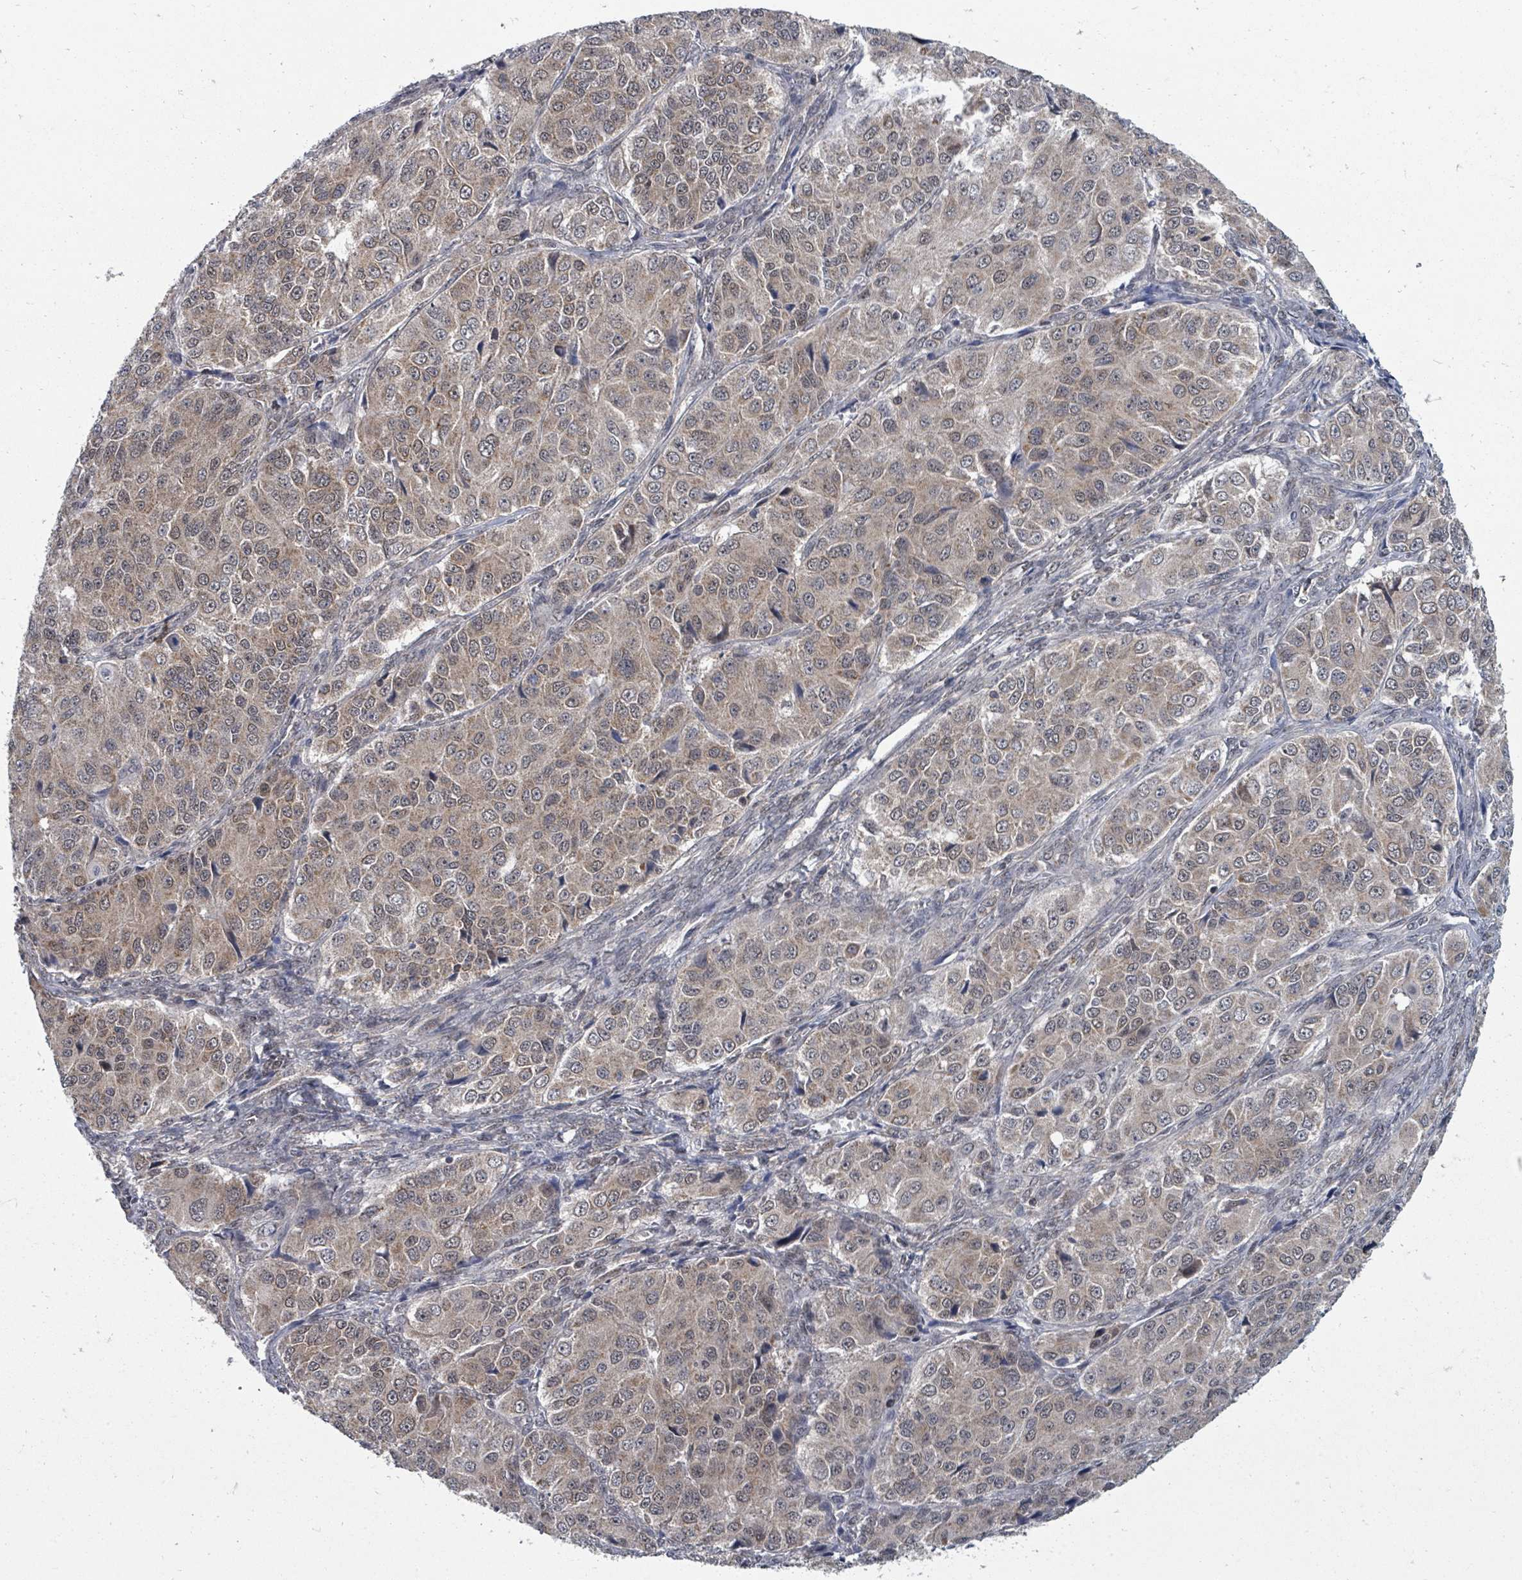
{"staining": {"intensity": "weak", "quantity": ">75%", "location": "cytoplasmic/membranous"}, "tissue": "ovarian cancer", "cell_type": "Tumor cells", "image_type": "cancer", "snomed": [{"axis": "morphology", "description": "Carcinoma, endometroid"}, {"axis": "topography", "description": "Ovary"}], "caption": "There is low levels of weak cytoplasmic/membranous expression in tumor cells of endometroid carcinoma (ovarian), as demonstrated by immunohistochemical staining (brown color).", "gene": "MAGOHB", "patient": {"sex": "female", "age": 51}}